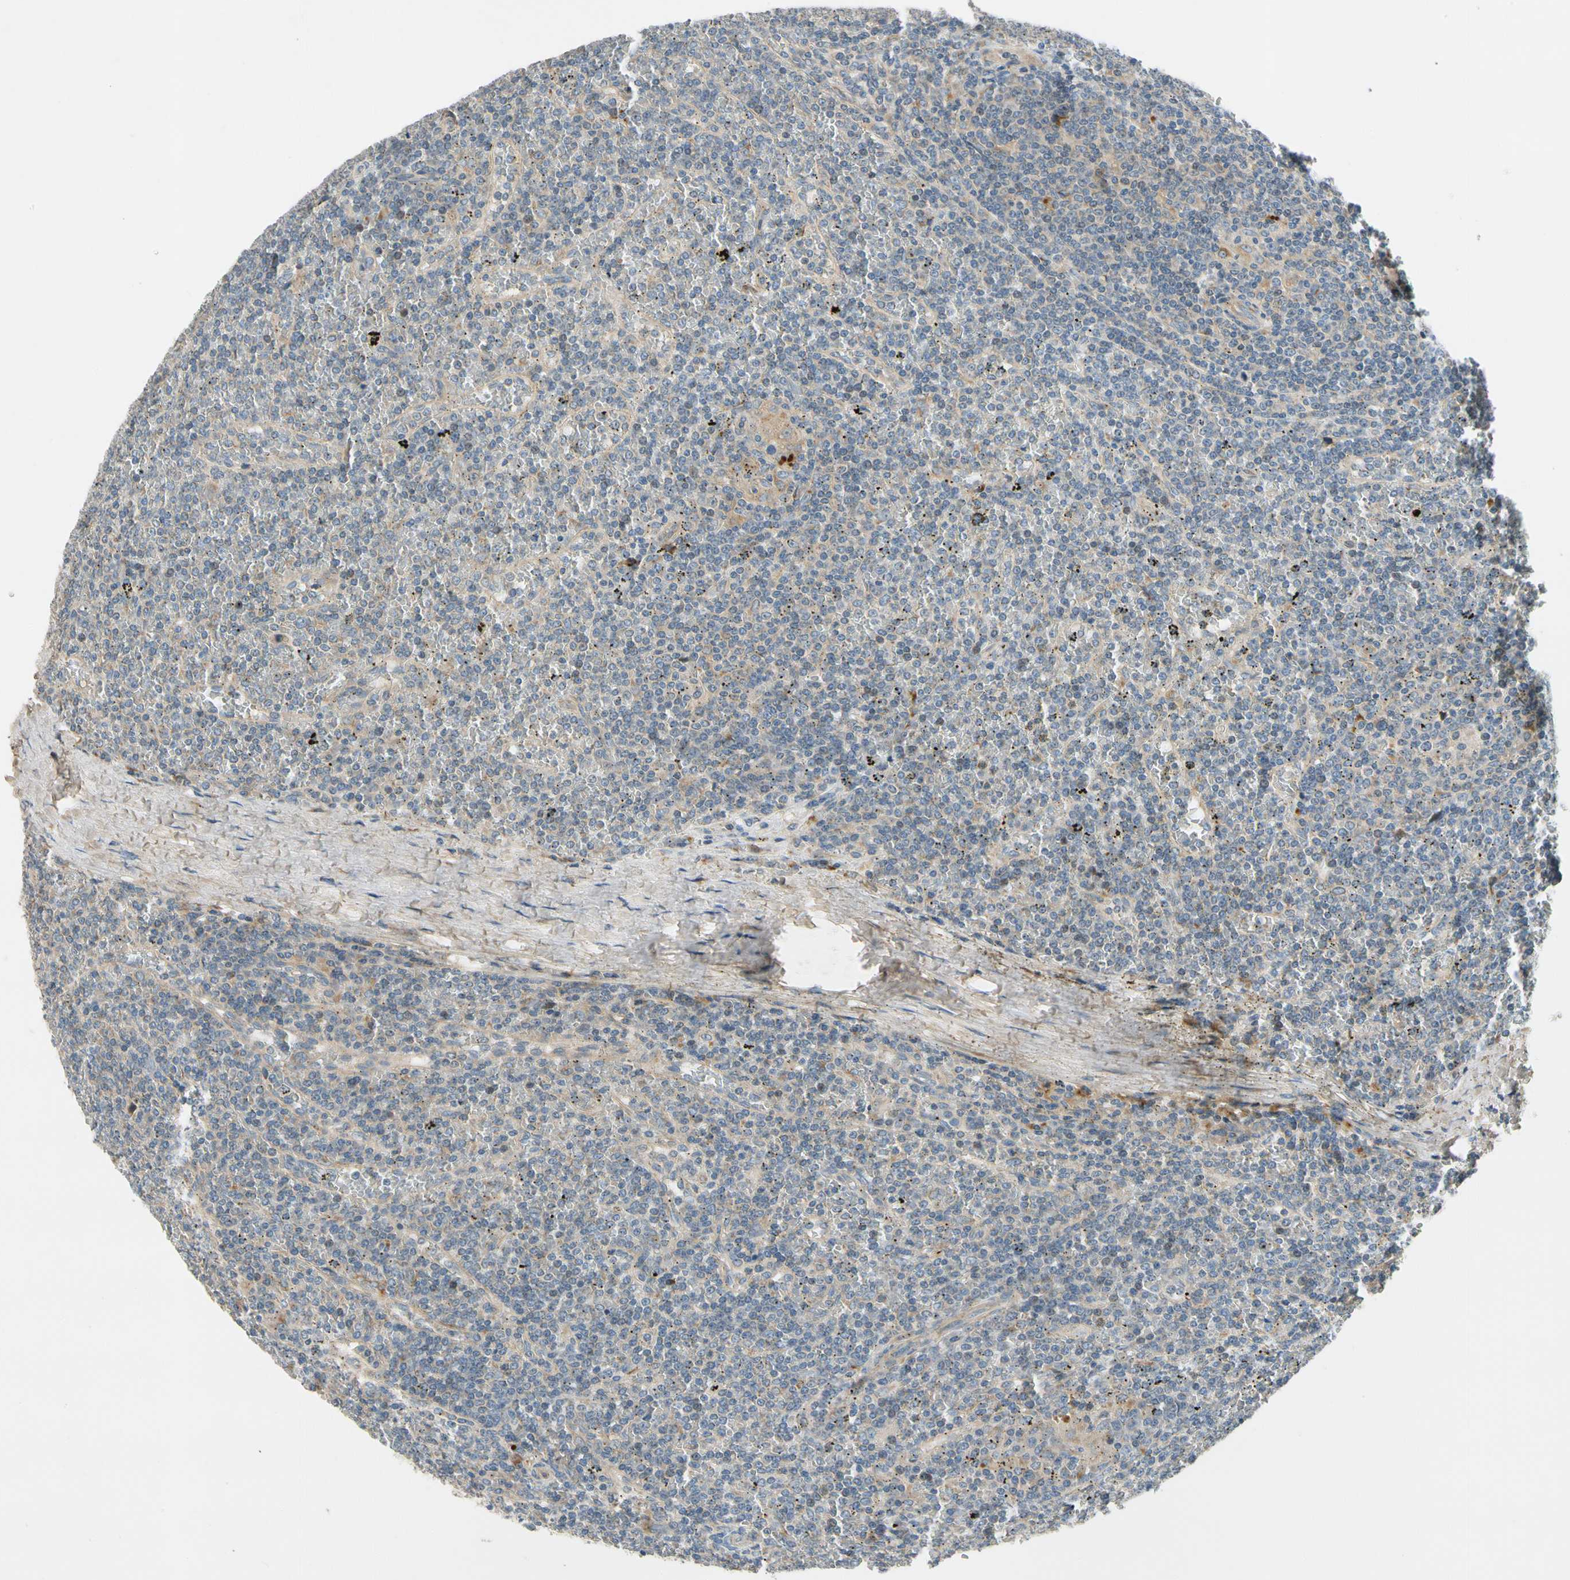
{"staining": {"intensity": "weak", "quantity": "<25%", "location": "cytoplasmic/membranous"}, "tissue": "lymphoma", "cell_type": "Tumor cells", "image_type": "cancer", "snomed": [{"axis": "morphology", "description": "Malignant lymphoma, non-Hodgkin's type, Low grade"}, {"axis": "topography", "description": "Spleen"}], "caption": "This is an immunohistochemistry (IHC) histopathology image of human lymphoma. There is no positivity in tumor cells.", "gene": "MST1R", "patient": {"sex": "female", "age": 19}}